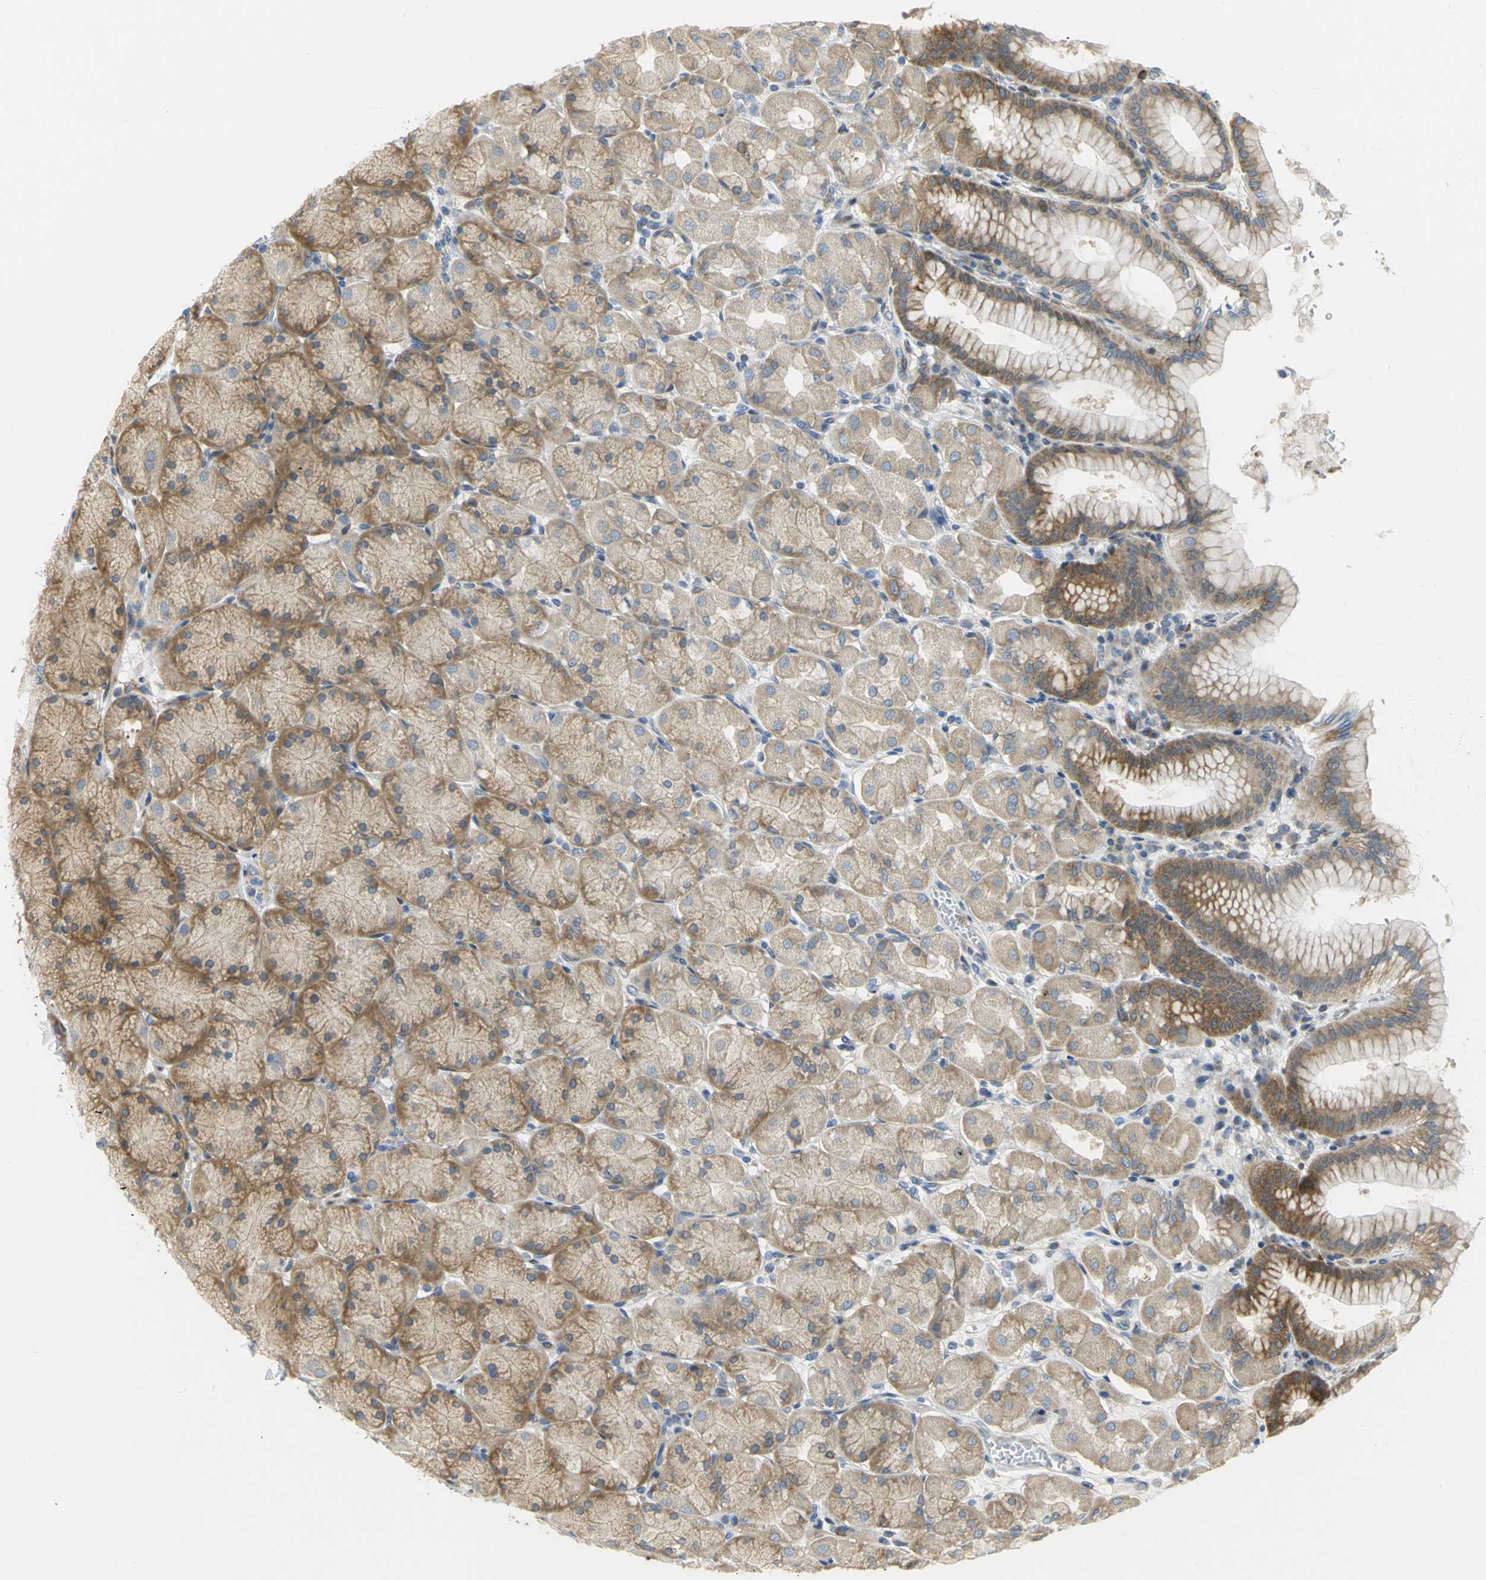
{"staining": {"intensity": "strong", "quantity": ">75%", "location": "cytoplasmic/membranous,nuclear"}, "tissue": "stomach", "cell_type": "Glandular cells", "image_type": "normal", "snomed": [{"axis": "morphology", "description": "Normal tissue, NOS"}, {"axis": "topography", "description": "Stomach, upper"}], "caption": "The image displays immunohistochemical staining of normal stomach. There is strong cytoplasmic/membranous,nuclear expression is identified in about >75% of glandular cells.", "gene": "YBX1", "patient": {"sex": "female", "age": 56}}